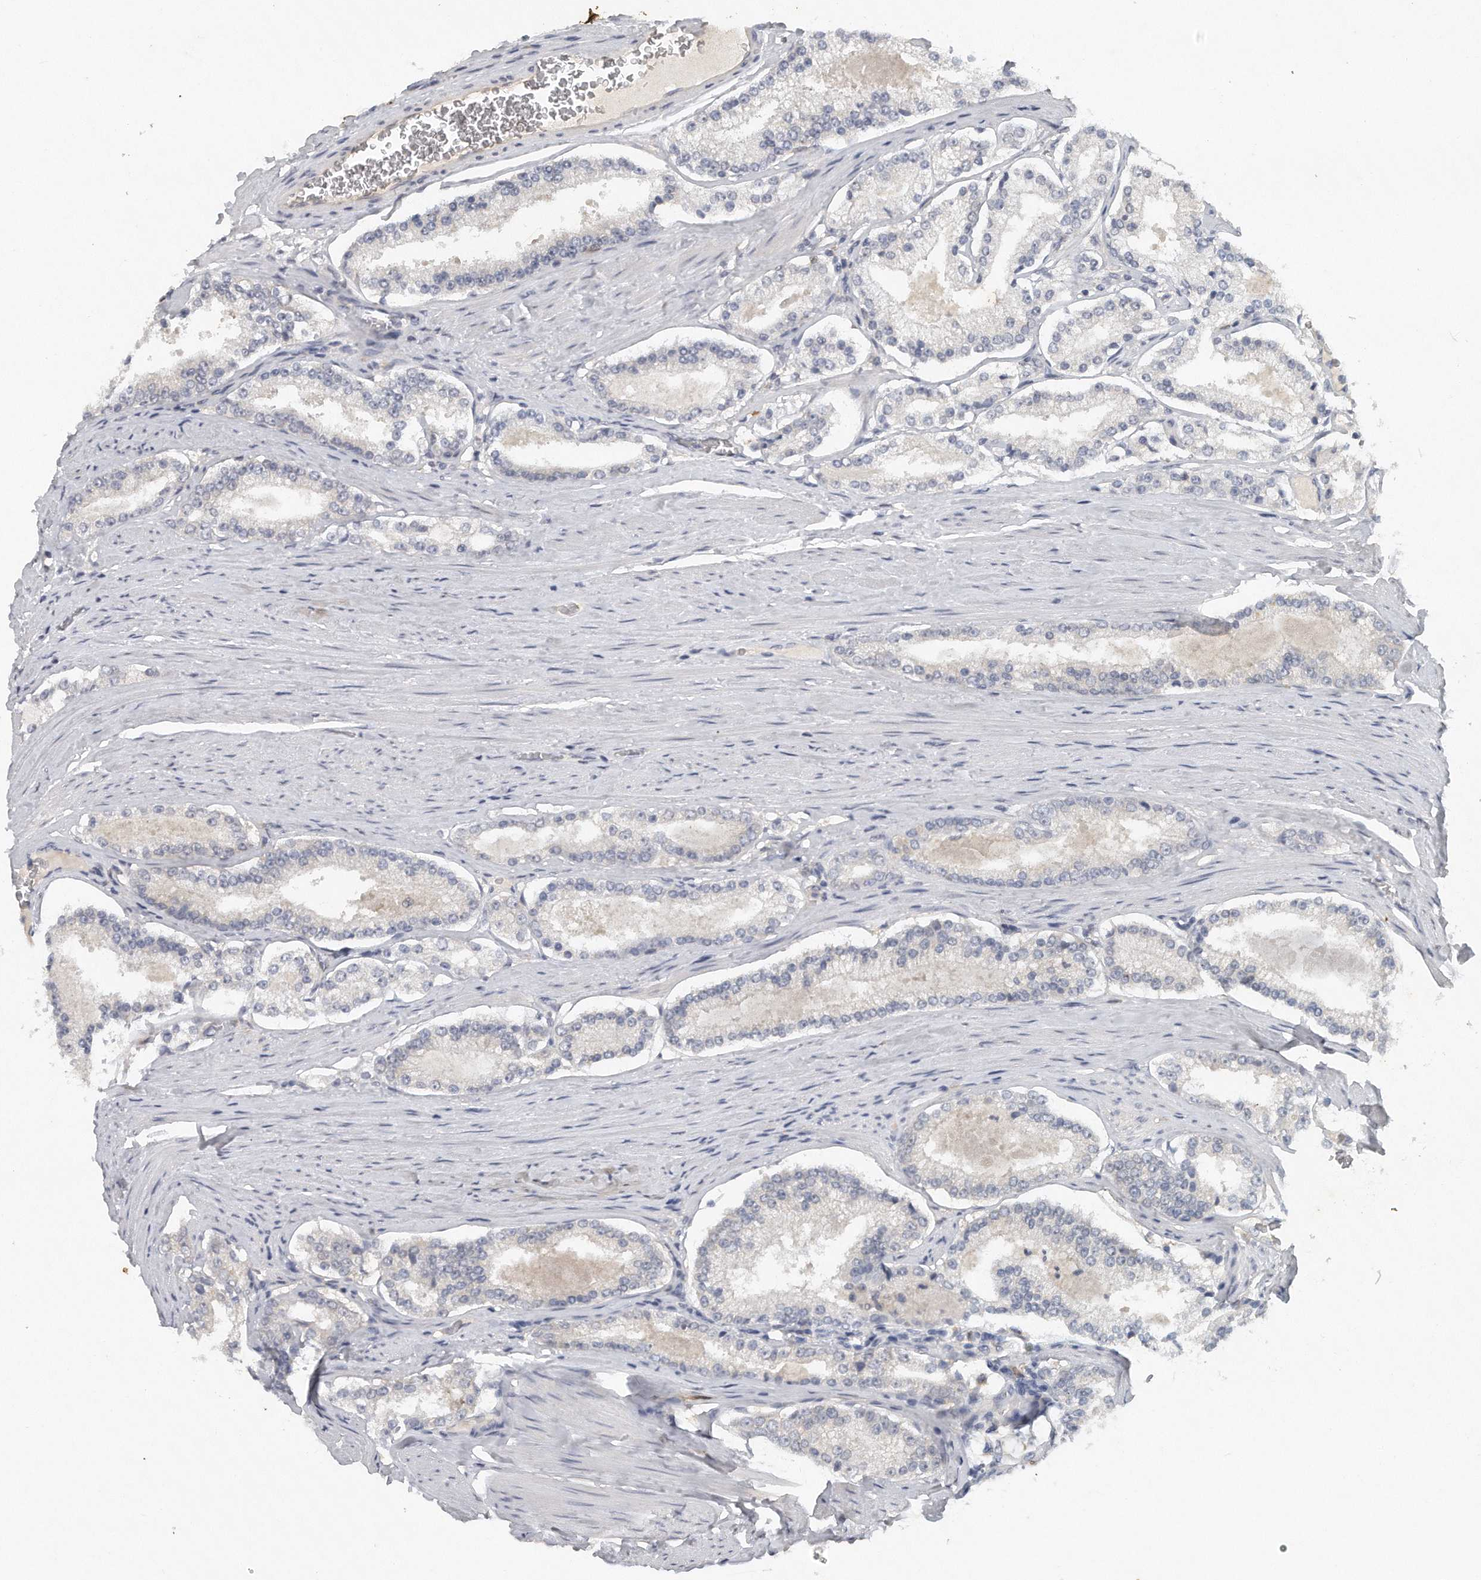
{"staining": {"intensity": "negative", "quantity": "none", "location": "none"}, "tissue": "prostate cancer", "cell_type": "Tumor cells", "image_type": "cancer", "snomed": [{"axis": "morphology", "description": "Adenocarcinoma, Low grade"}, {"axis": "topography", "description": "Prostate"}], "caption": "Immunohistochemistry (IHC) micrograph of neoplastic tissue: prostate cancer (adenocarcinoma (low-grade)) stained with DAB exhibits no significant protein expression in tumor cells.", "gene": "CAMK1", "patient": {"sex": "male", "age": 70}}